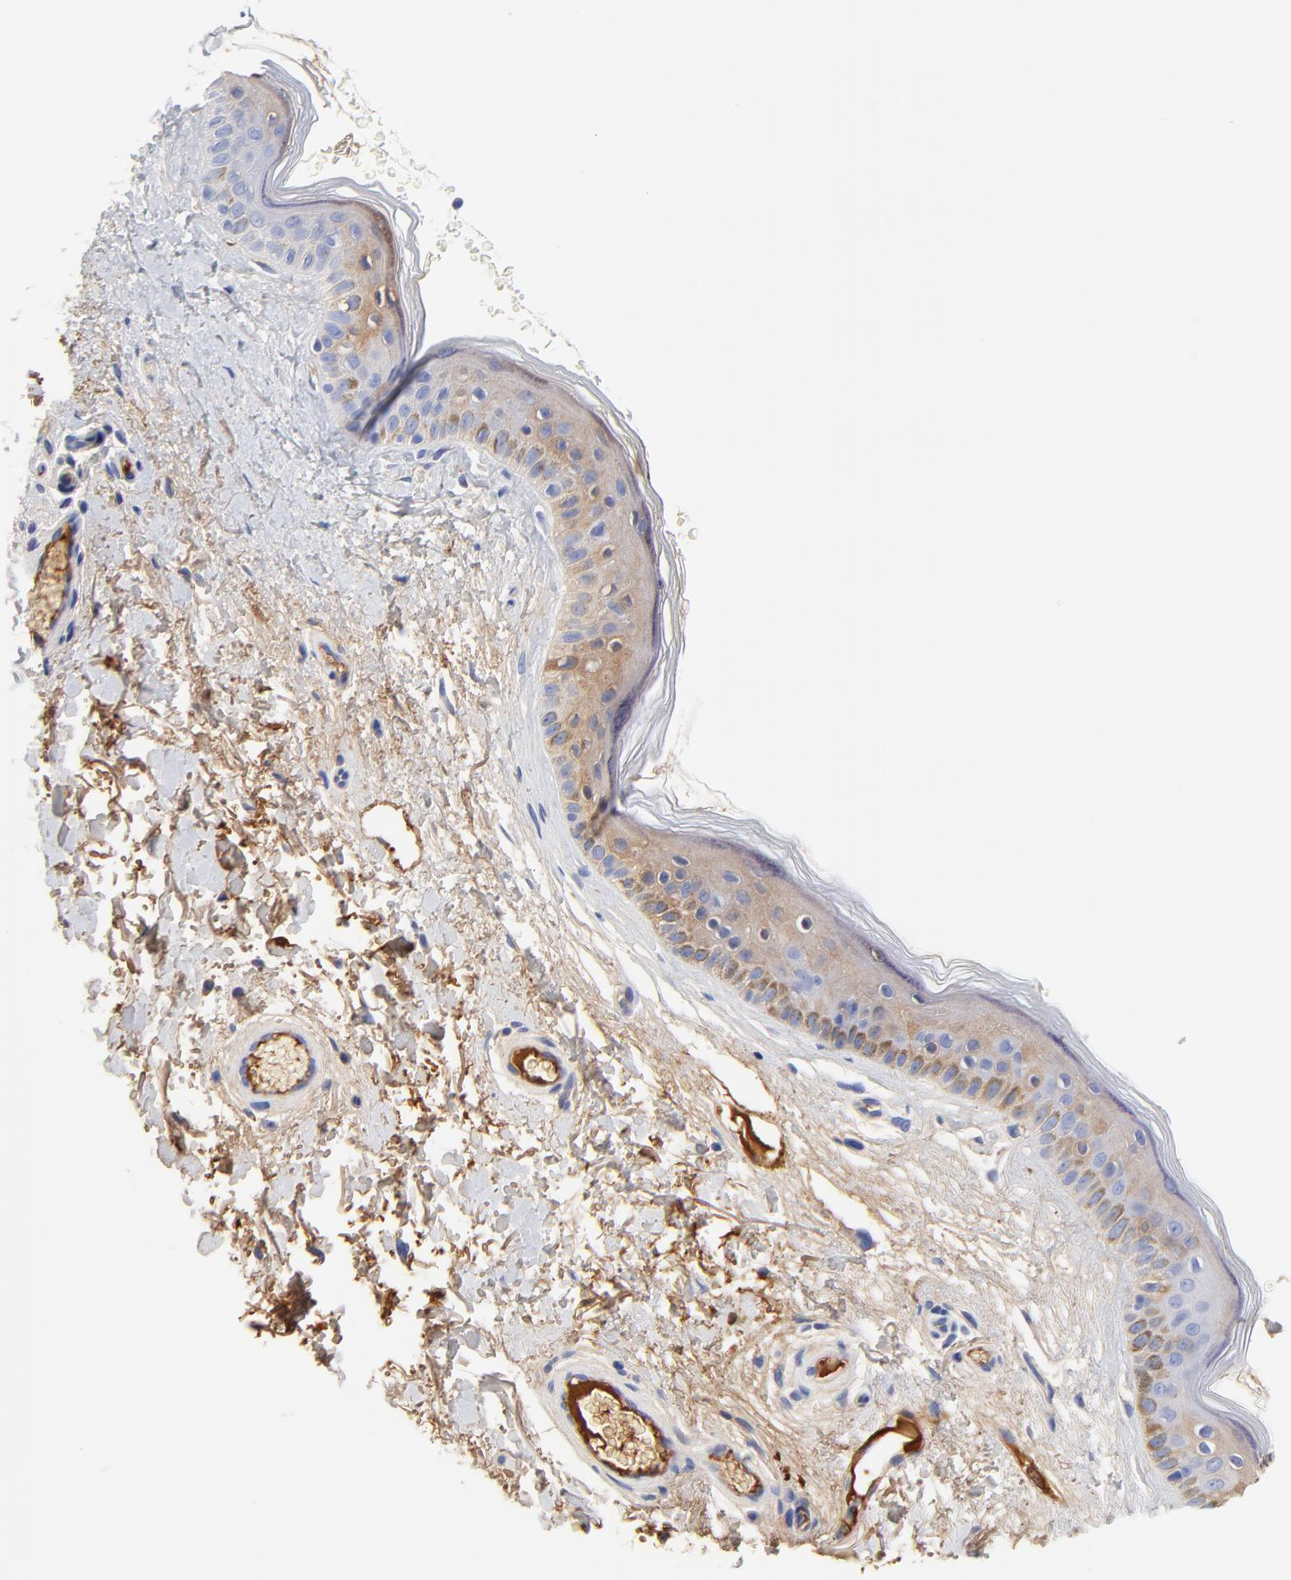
{"staining": {"intensity": "weak", "quantity": ">75%", "location": "cytoplasmic/membranous"}, "tissue": "skin", "cell_type": "Fibroblasts", "image_type": "normal", "snomed": [{"axis": "morphology", "description": "Normal tissue, NOS"}, {"axis": "topography", "description": "Skin"}], "caption": "Benign skin reveals weak cytoplasmic/membranous staining in approximately >75% of fibroblasts, visualized by immunohistochemistry. (IHC, brightfield microscopy, high magnification).", "gene": "IGLV3", "patient": {"sex": "male", "age": 63}}